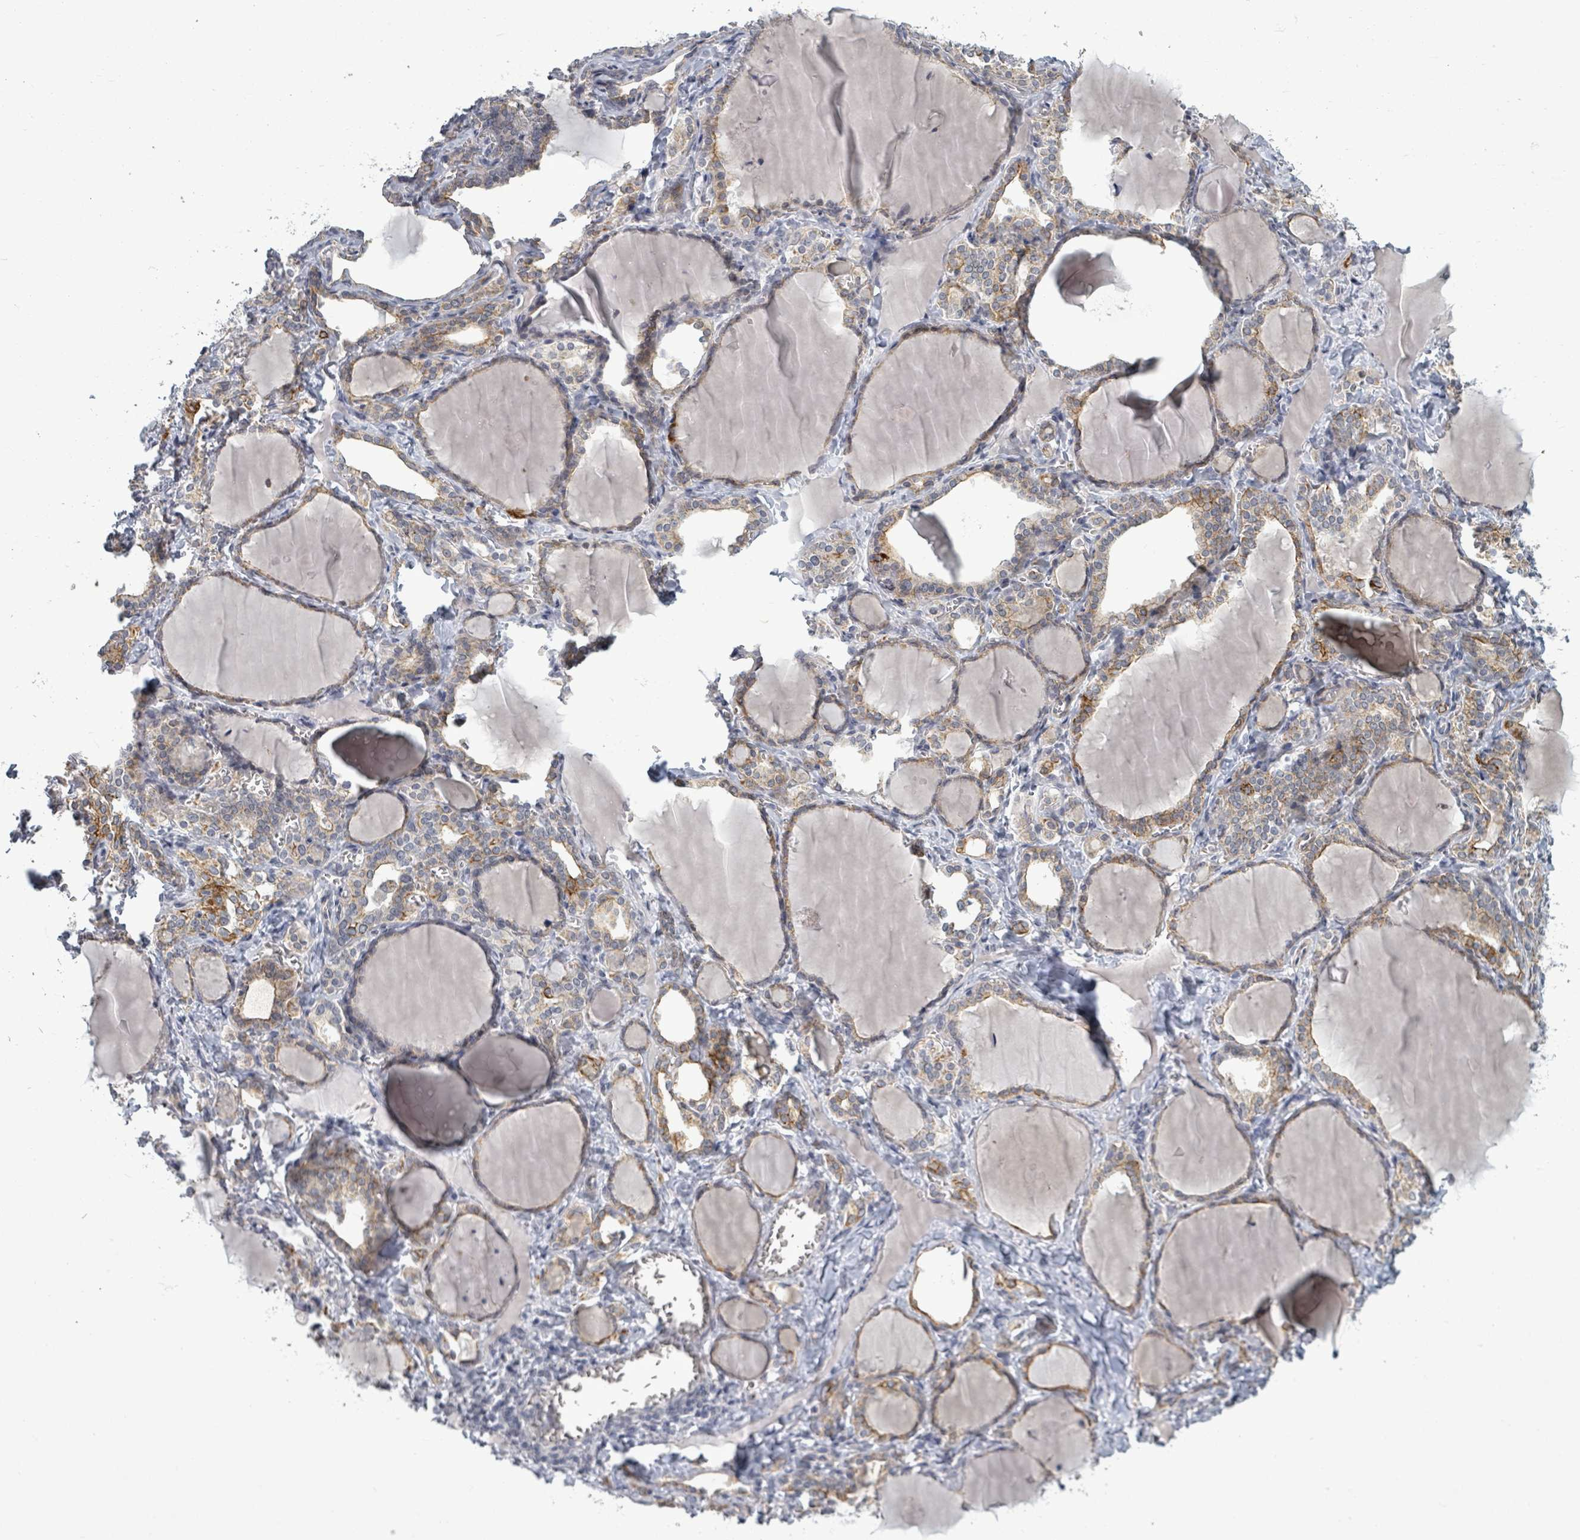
{"staining": {"intensity": "moderate", "quantity": "25%-75%", "location": "cytoplasmic/membranous"}, "tissue": "thyroid gland", "cell_type": "Glandular cells", "image_type": "normal", "snomed": [{"axis": "morphology", "description": "Normal tissue, NOS"}, {"axis": "topography", "description": "Thyroid gland"}], "caption": "Immunohistochemical staining of normal thyroid gland demonstrates 25%-75% levels of moderate cytoplasmic/membranous protein expression in approximately 25%-75% of glandular cells.", "gene": "PTPN20", "patient": {"sex": "female", "age": 42}}